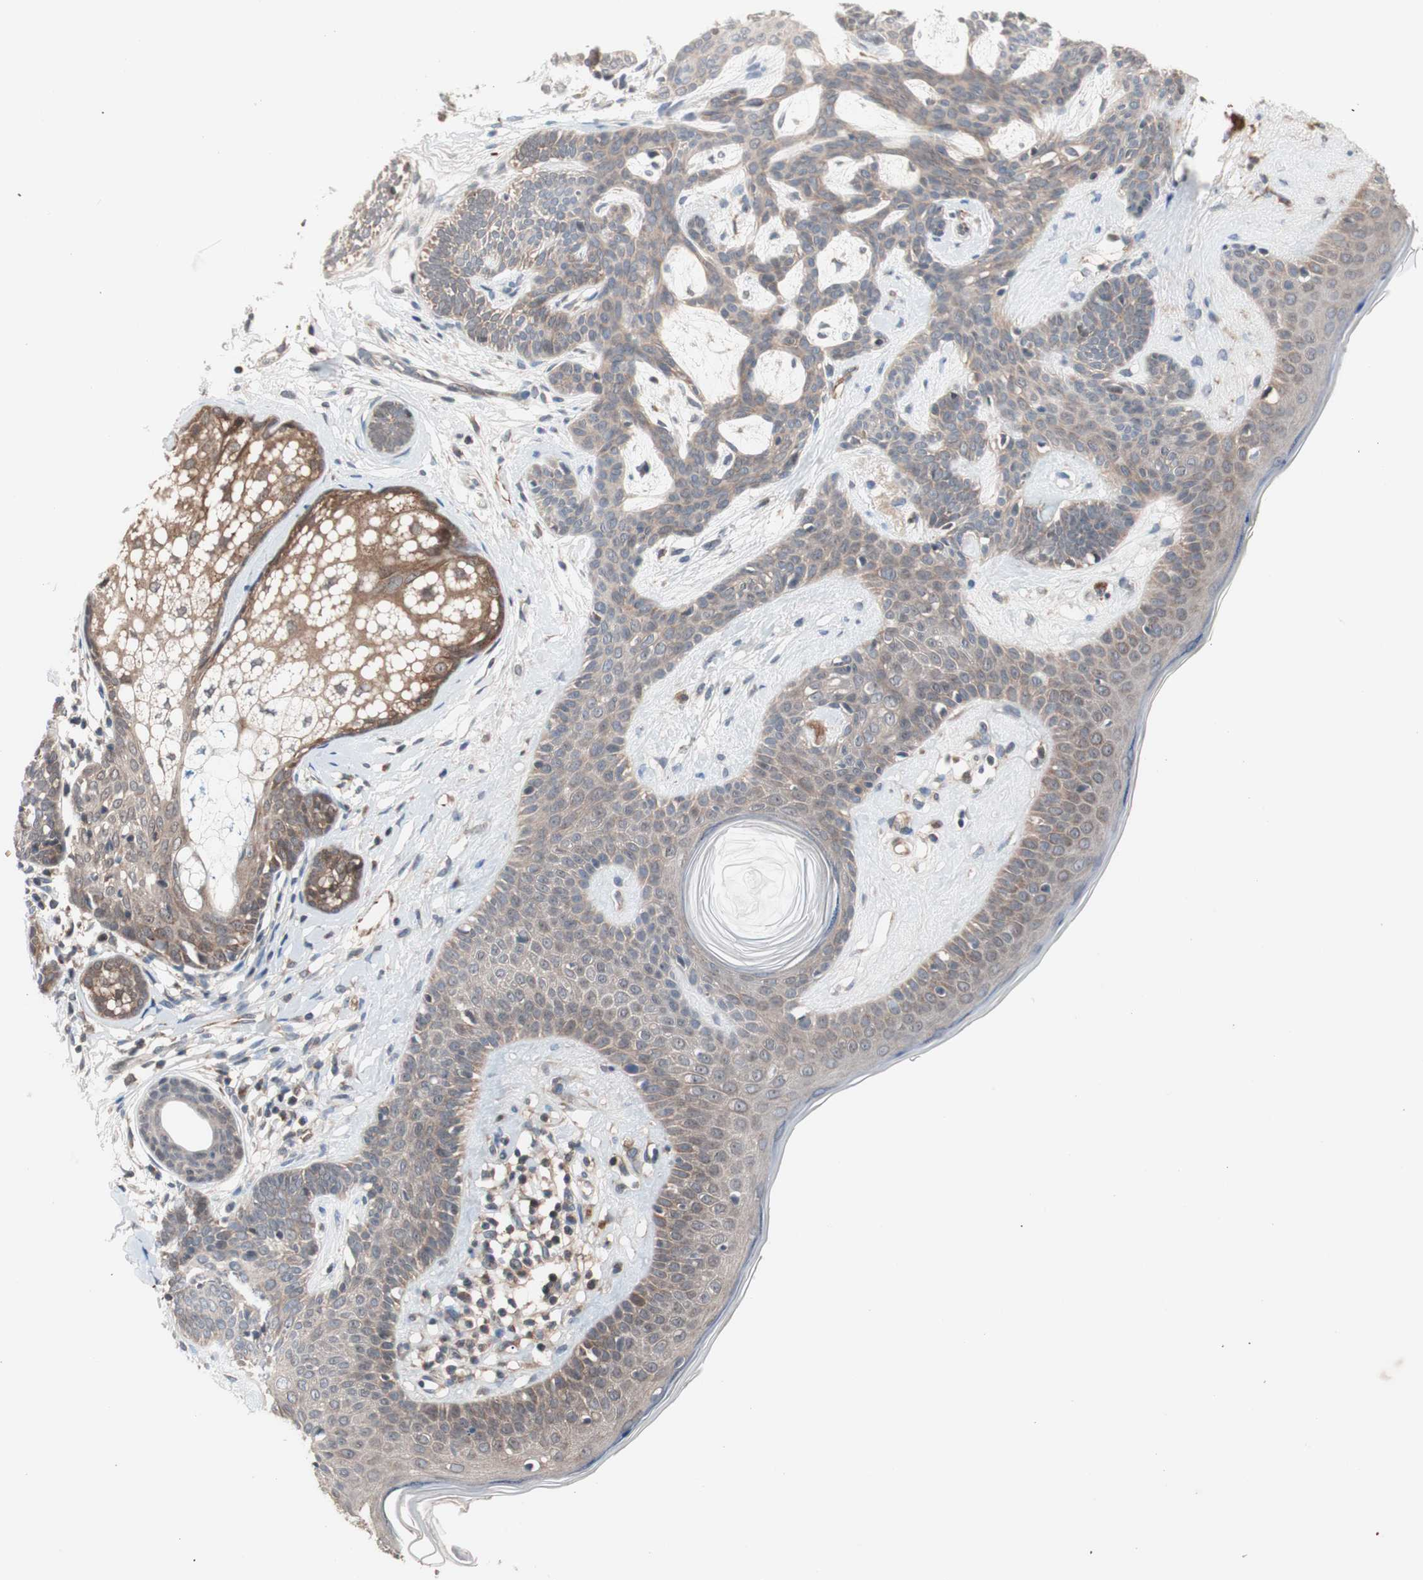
{"staining": {"intensity": "moderate", "quantity": ">75%", "location": "cytoplasmic/membranous"}, "tissue": "skin cancer", "cell_type": "Tumor cells", "image_type": "cancer", "snomed": [{"axis": "morphology", "description": "Developmental malformation"}, {"axis": "morphology", "description": "Basal cell carcinoma"}, {"axis": "topography", "description": "Skin"}], "caption": "Skin cancer stained with IHC reveals moderate cytoplasmic/membranous staining in approximately >75% of tumor cells. The protein is shown in brown color, while the nuclei are stained blue.", "gene": "HMBS", "patient": {"sex": "female", "age": 62}}